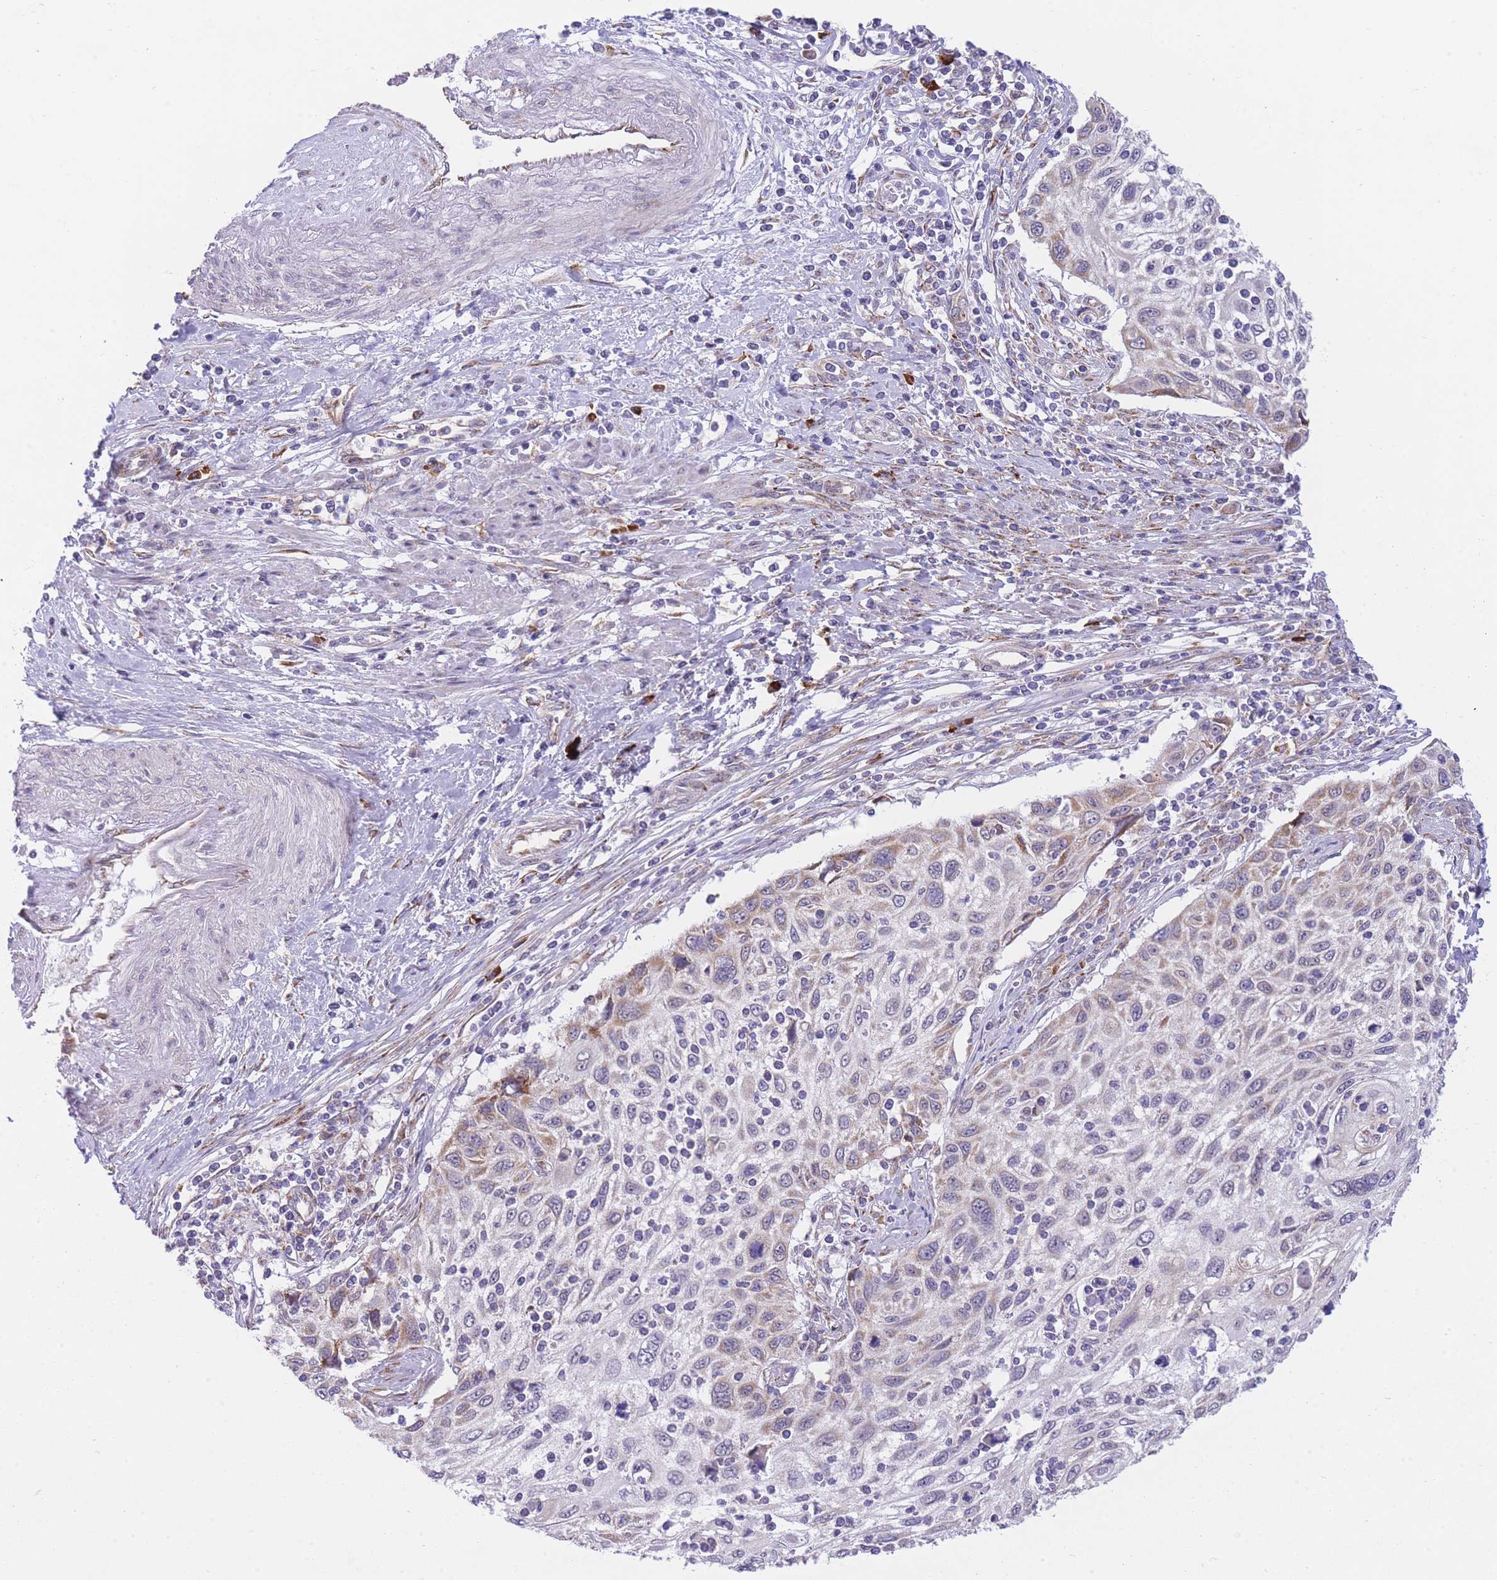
{"staining": {"intensity": "moderate", "quantity": "<25%", "location": "cytoplasmic/membranous"}, "tissue": "cervical cancer", "cell_type": "Tumor cells", "image_type": "cancer", "snomed": [{"axis": "morphology", "description": "Squamous cell carcinoma, NOS"}, {"axis": "topography", "description": "Cervix"}], "caption": "Immunohistochemical staining of human cervical squamous cell carcinoma displays low levels of moderate cytoplasmic/membranous positivity in approximately <25% of tumor cells.", "gene": "EXOSC8", "patient": {"sex": "female", "age": 70}}